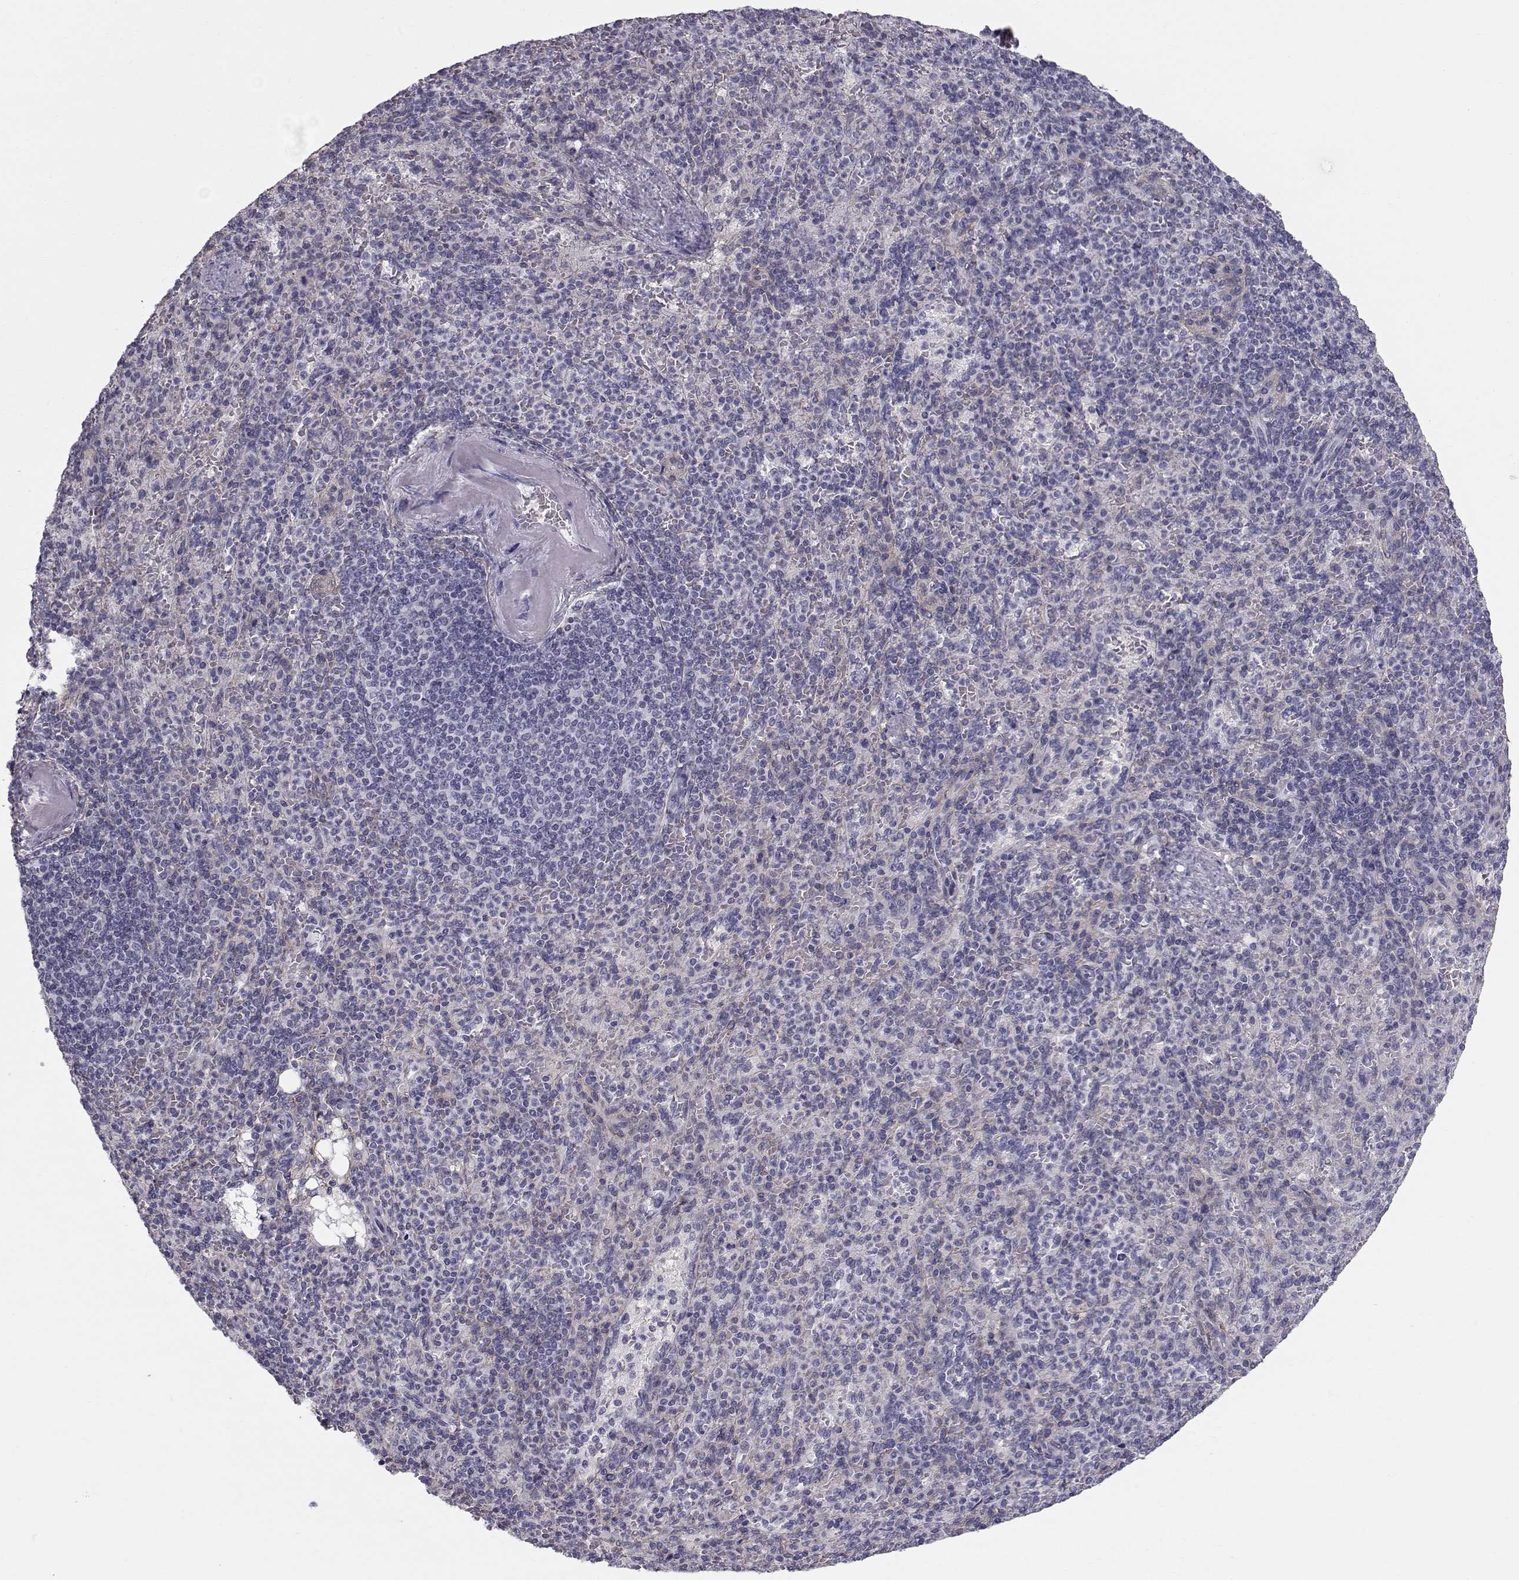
{"staining": {"intensity": "negative", "quantity": "none", "location": "none"}, "tissue": "spleen", "cell_type": "Cells in red pulp", "image_type": "normal", "snomed": [{"axis": "morphology", "description": "Normal tissue, NOS"}, {"axis": "topography", "description": "Spleen"}], "caption": "High magnification brightfield microscopy of benign spleen stained with DAB (3,3'-diaminobenzidine) (brown) and counterstained with hematoxylin (blue): cells in red pulp show no significant expression.", "gene": "SPDYE4", "patient": {"sex": "female", "age": 74}}